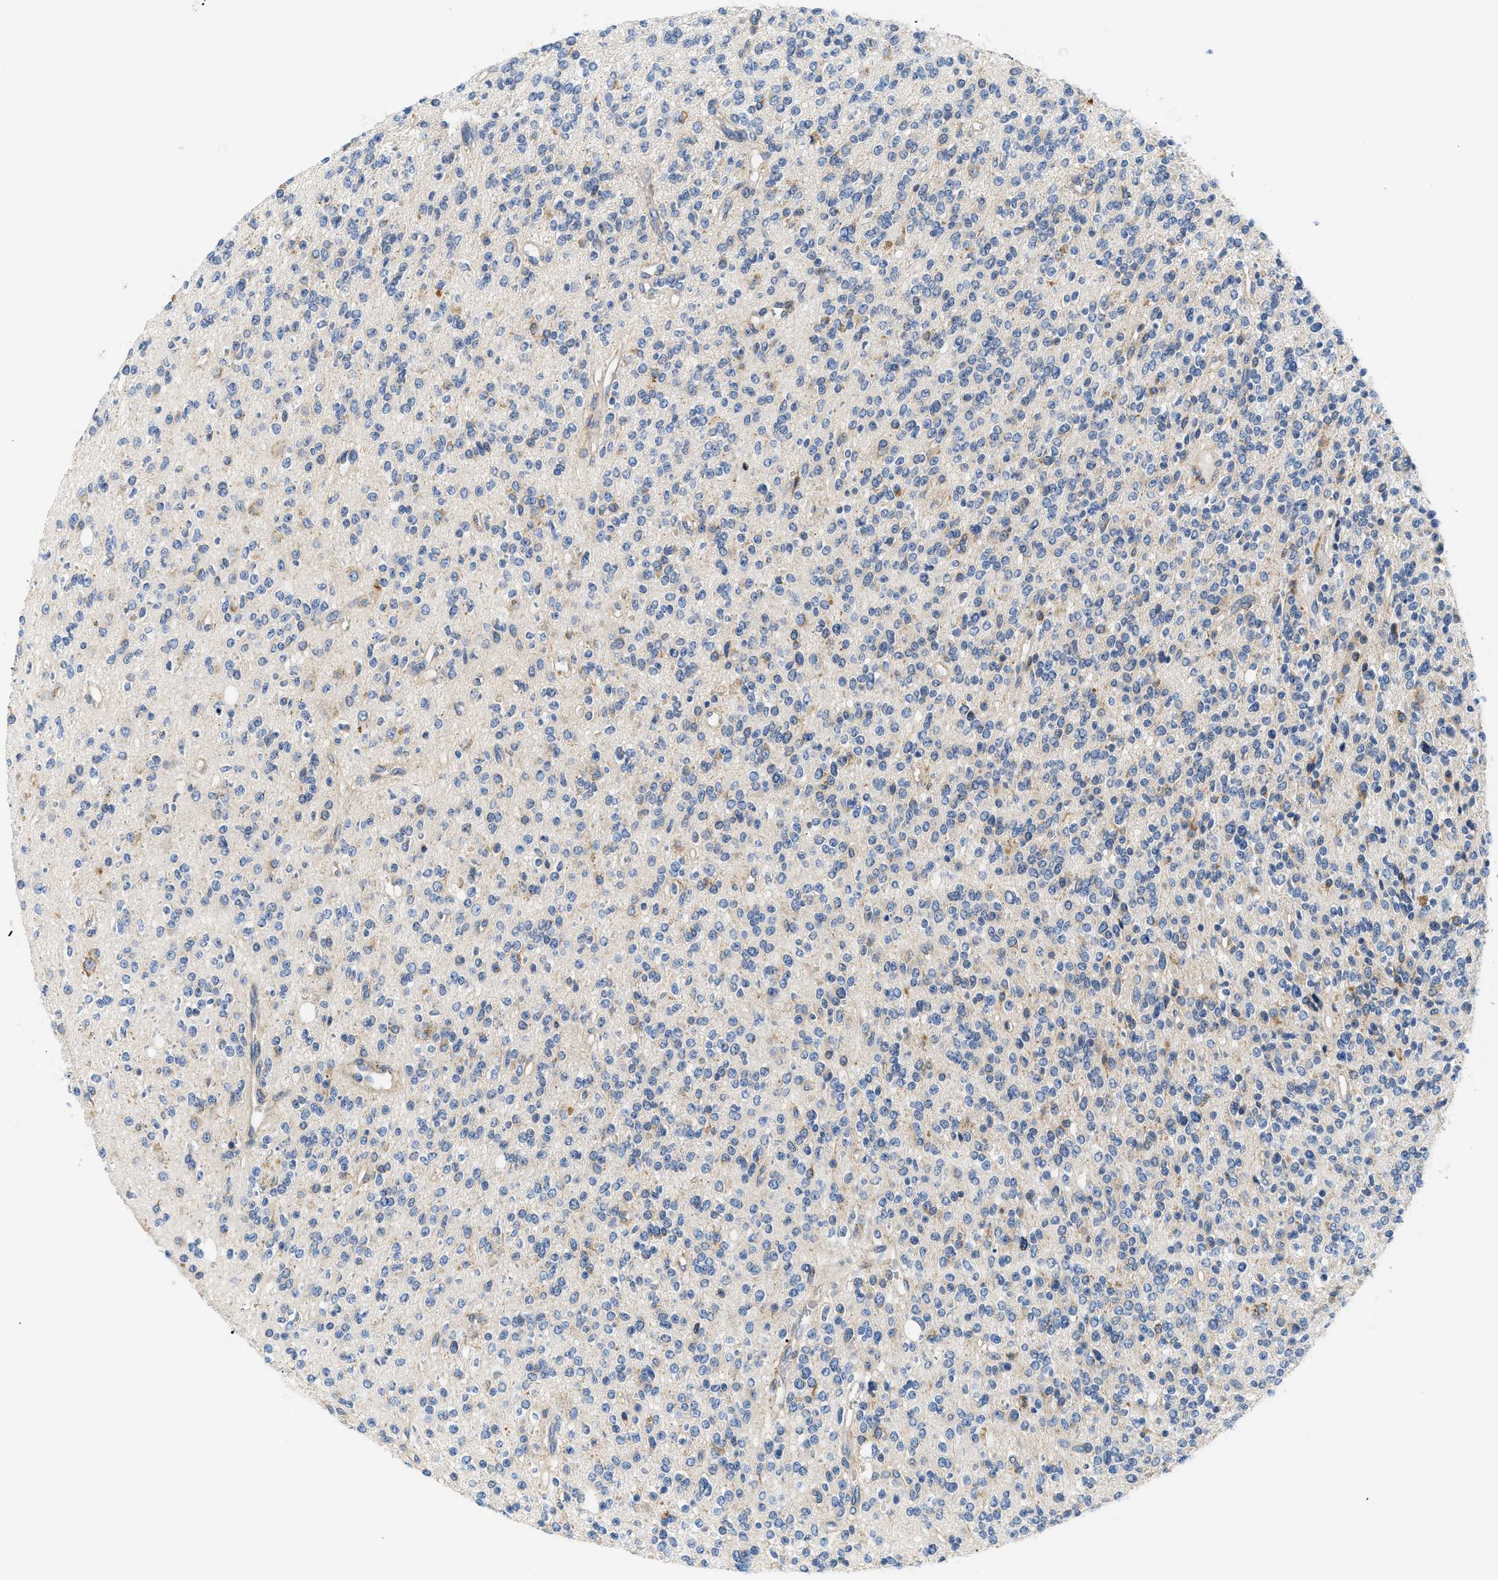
{"staining": {"intensity": "negative", "quantity": "none", "location": "none"}, "tissue": "glioma", "cell_type": "Tumor cells", "image_type": "cancer", "snomed": [{"axis": "morphology", "description": "Glioma, malignant, High grade"}, {"axis": "topography", "description": "Brain"}], "caption": "Immunohistochemical staining of glioma reveals no significant expression in tumor cells.", "gene": "HDHD3", "patient": {"sex": "male", "age": 34}}